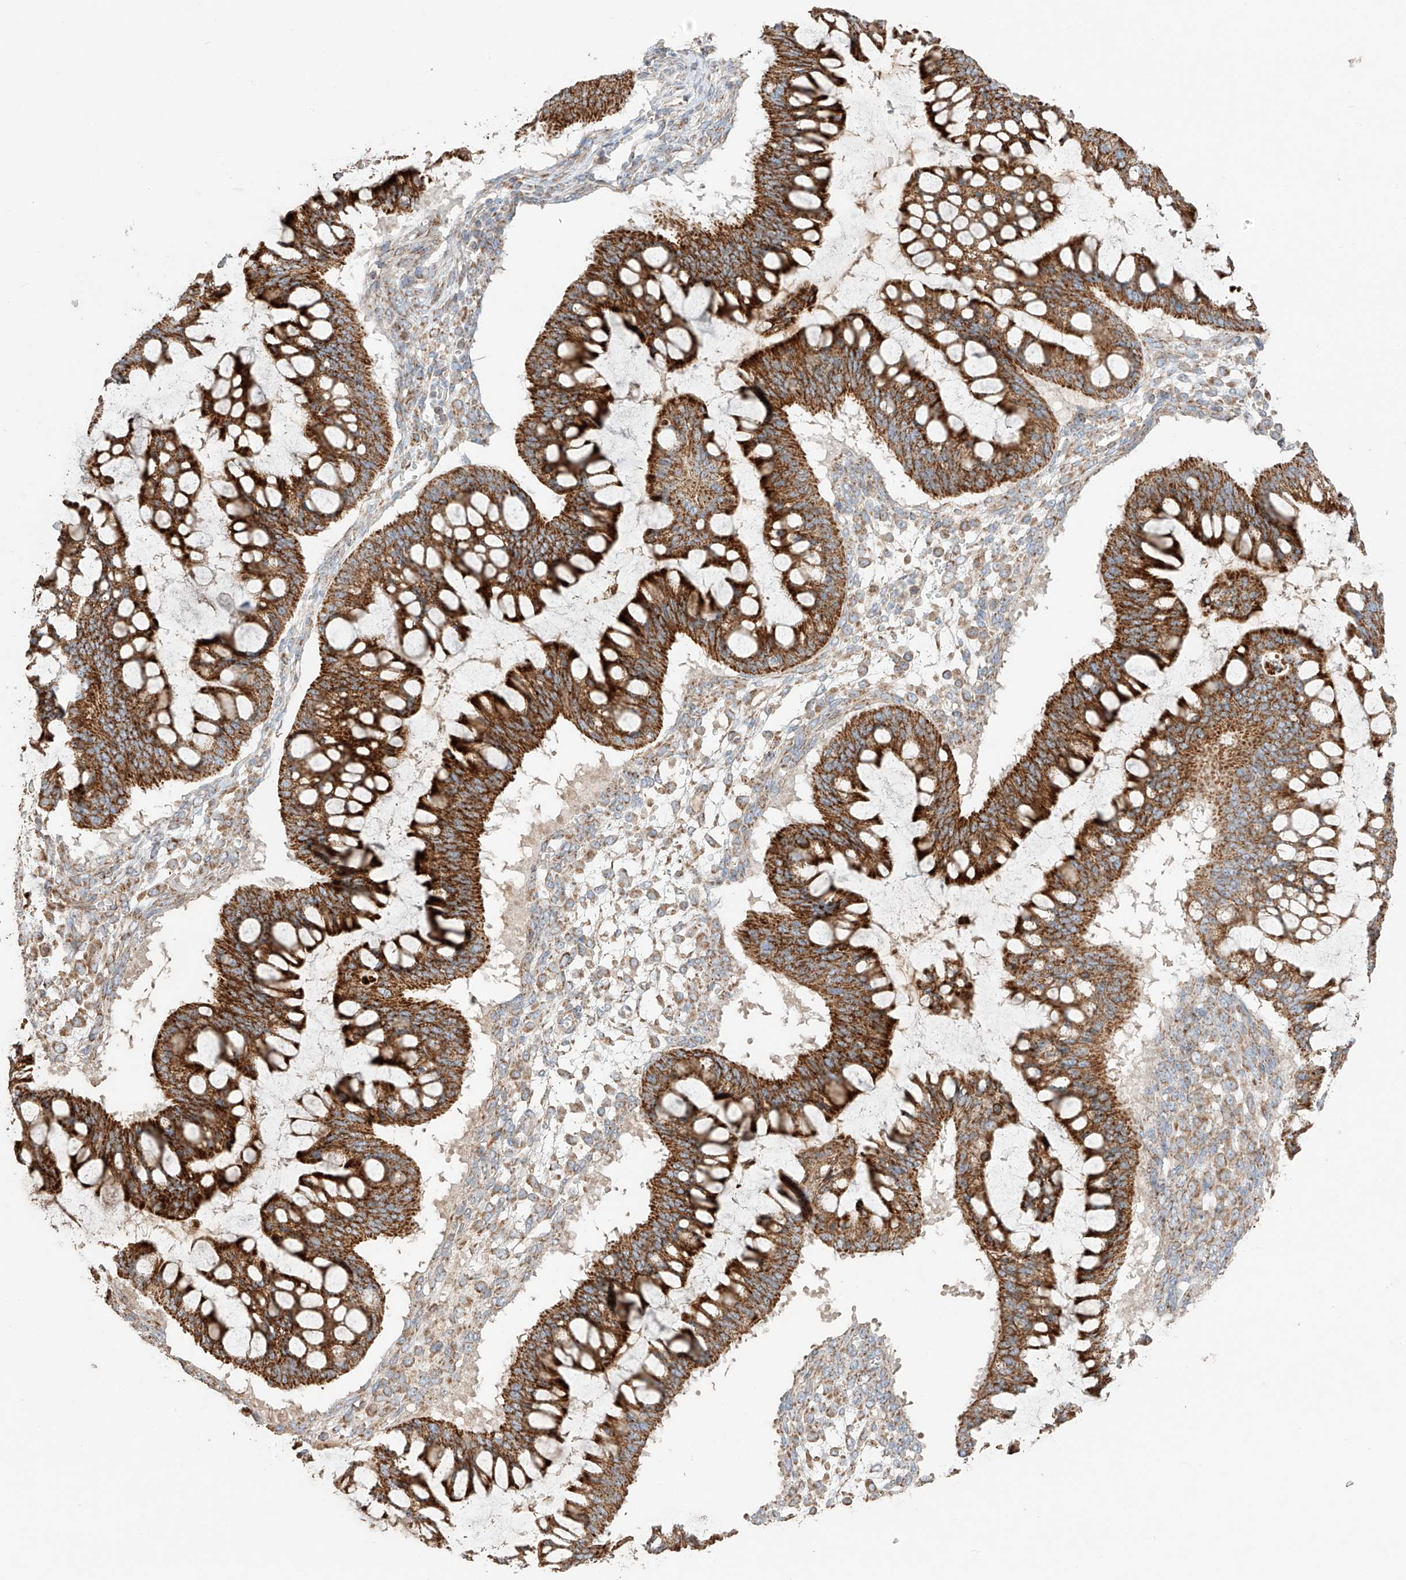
{"staining": {"intensity": "strong", "quantity": ">75%", "location": "cytoplasmic/membranous"}, "tissue": "ovarian cancer", "cell_type": "Tumor cells", "image_type": "cancer", "snomed": [{"axis": "morphology", "description": "Cystadenocarcinoma, mucinous, NOS"}, {"axis": "topography", "description": "Ovary"}], "caption": "This is a photomicrograph of IHC staining of ovarian cancer (mucinous cystadenocarcinoma), which shows strong staining in the cytoplasmic/membranous of tumor cells.", "gene": "COLGALT2", "patient": {"sex": "female", "age": 73}}